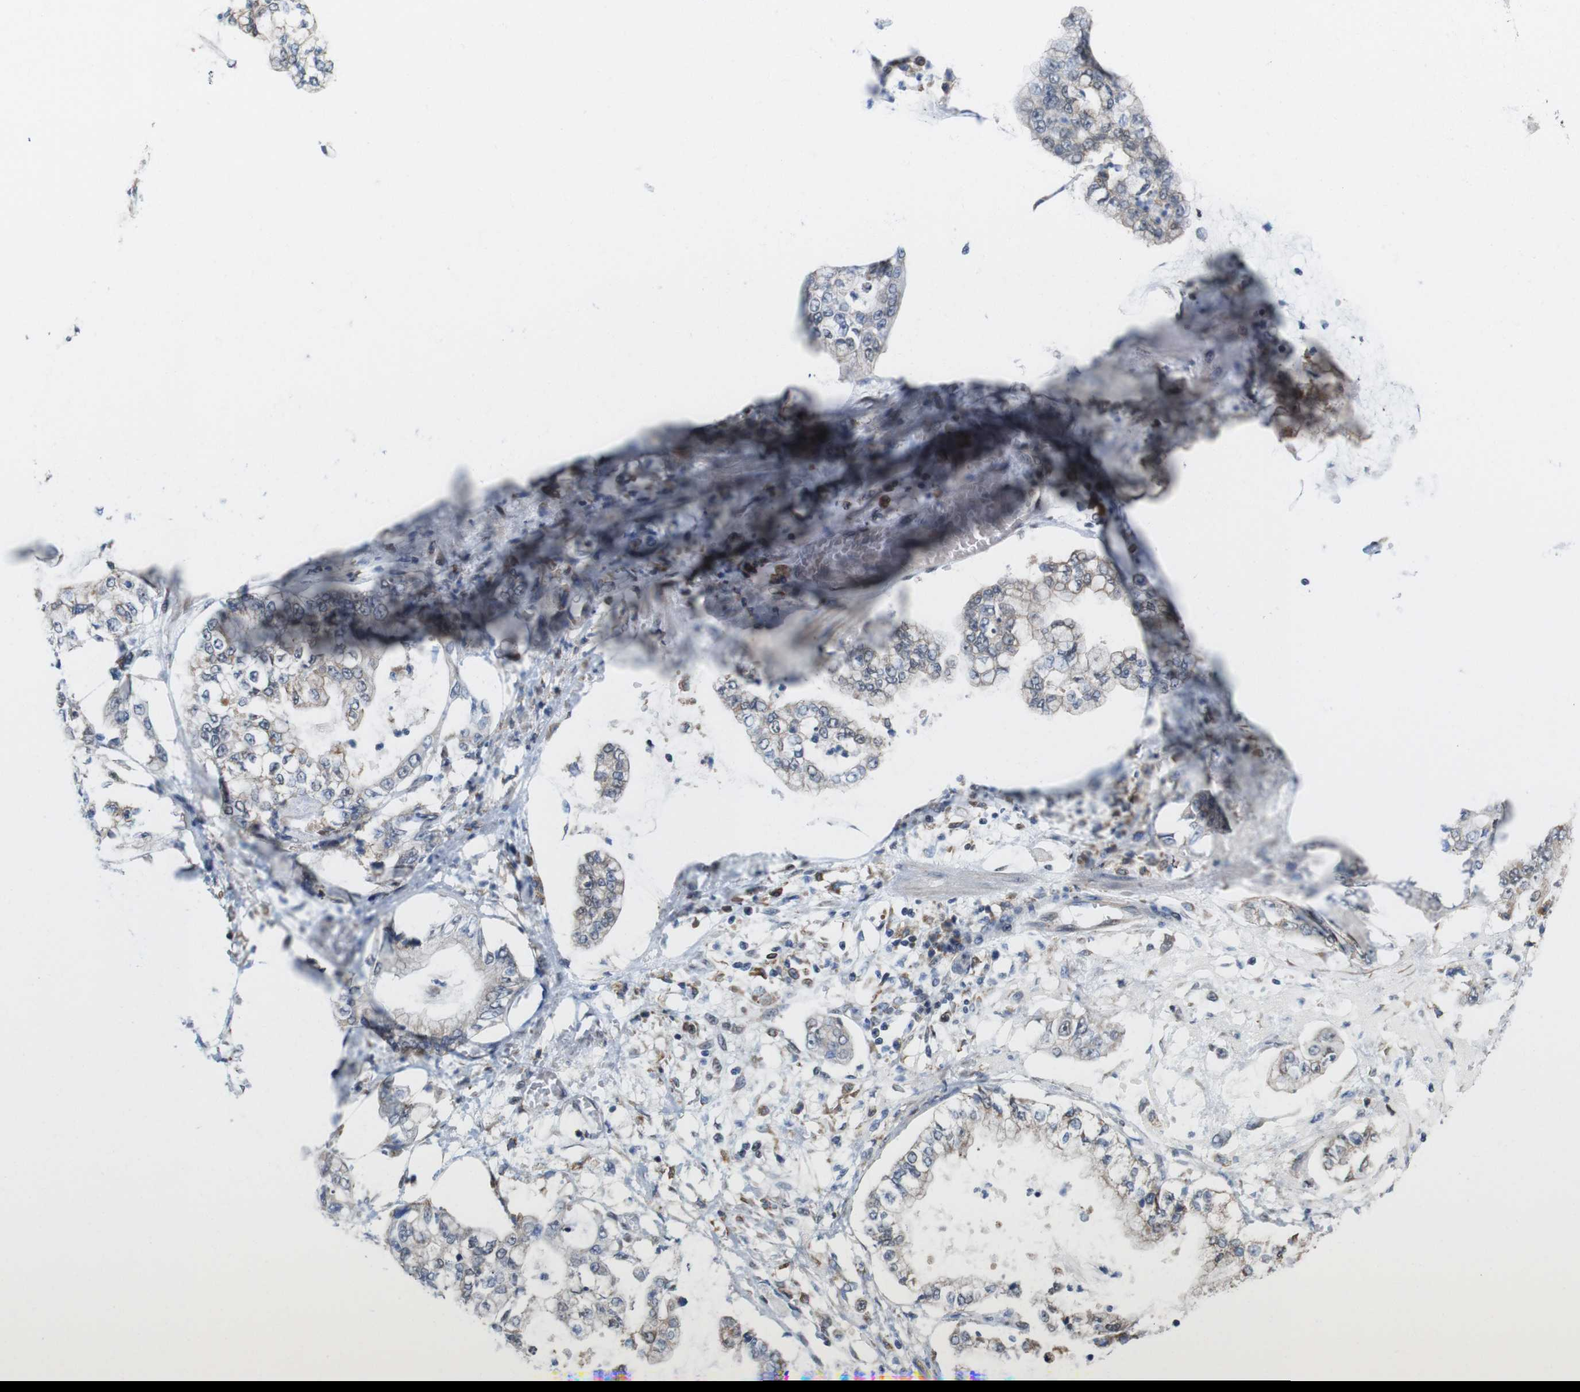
{"staining": {"intensity": "weak", "quantity": ">75%", "location": "cytoplasmic/membranous,nuclear"}, "tissue": "stomach cancer", "cell_type": "Tumor cells", "image_type": "cancer", "snomed": [{"axis": "morphology", "description": "Adenocarcinoma, NOS"}, {"axis": "topography", "description": "Stomach"}], "caption": "Stomach cancer was stained to show a protein in brown. There is low levels of weak cytoplasmic/membranous and nuclear expression in about >75% of tumor cells.", "gene": "PNMA8A", "patient": {"sex": "male", "age": 76}}